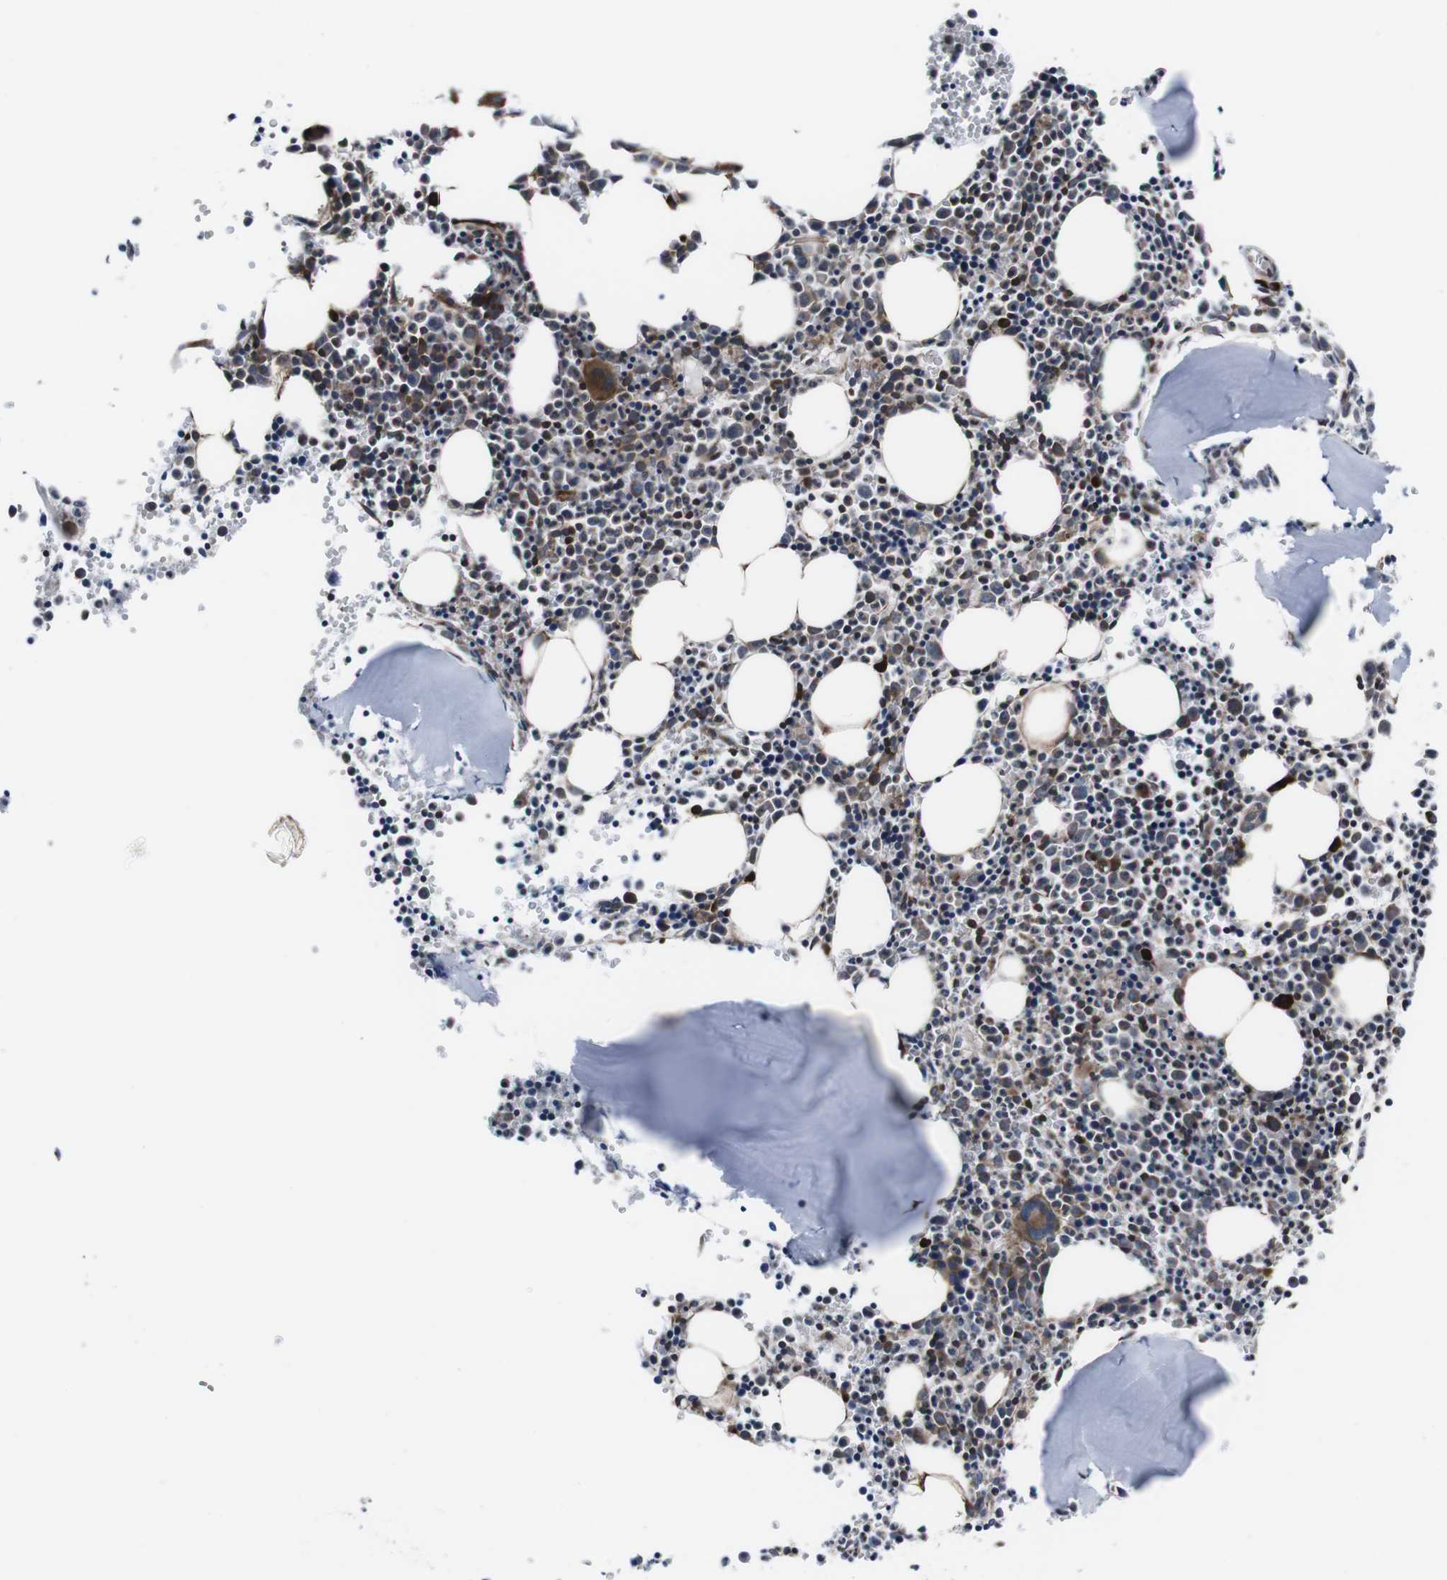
{"staining": {"intensity": "moderate", "quantity": "25%-75%", "location": "cytoplasmic/membranous"}, "tissue": "bone marrow", "cell_type": "Hematopoietic cells", "image_type": "normal", "snomed": [{"axis": "morphology", "description": "Normal tissue, NOS"}, {"axis": "morphology", "description": "Inflammation, NOS"}, {"axis": "topography", "description": "Bone marrow"}], "caption": "Immunohistochemistry (DAB) staining of unremarkable bone marrow shows moderate cytoplasmic/membranous protein positivity in about 25%-75% of hematopoietic cells.", "gene": "EIF4A2", "patient": {"sex": "female", "age": 17}}